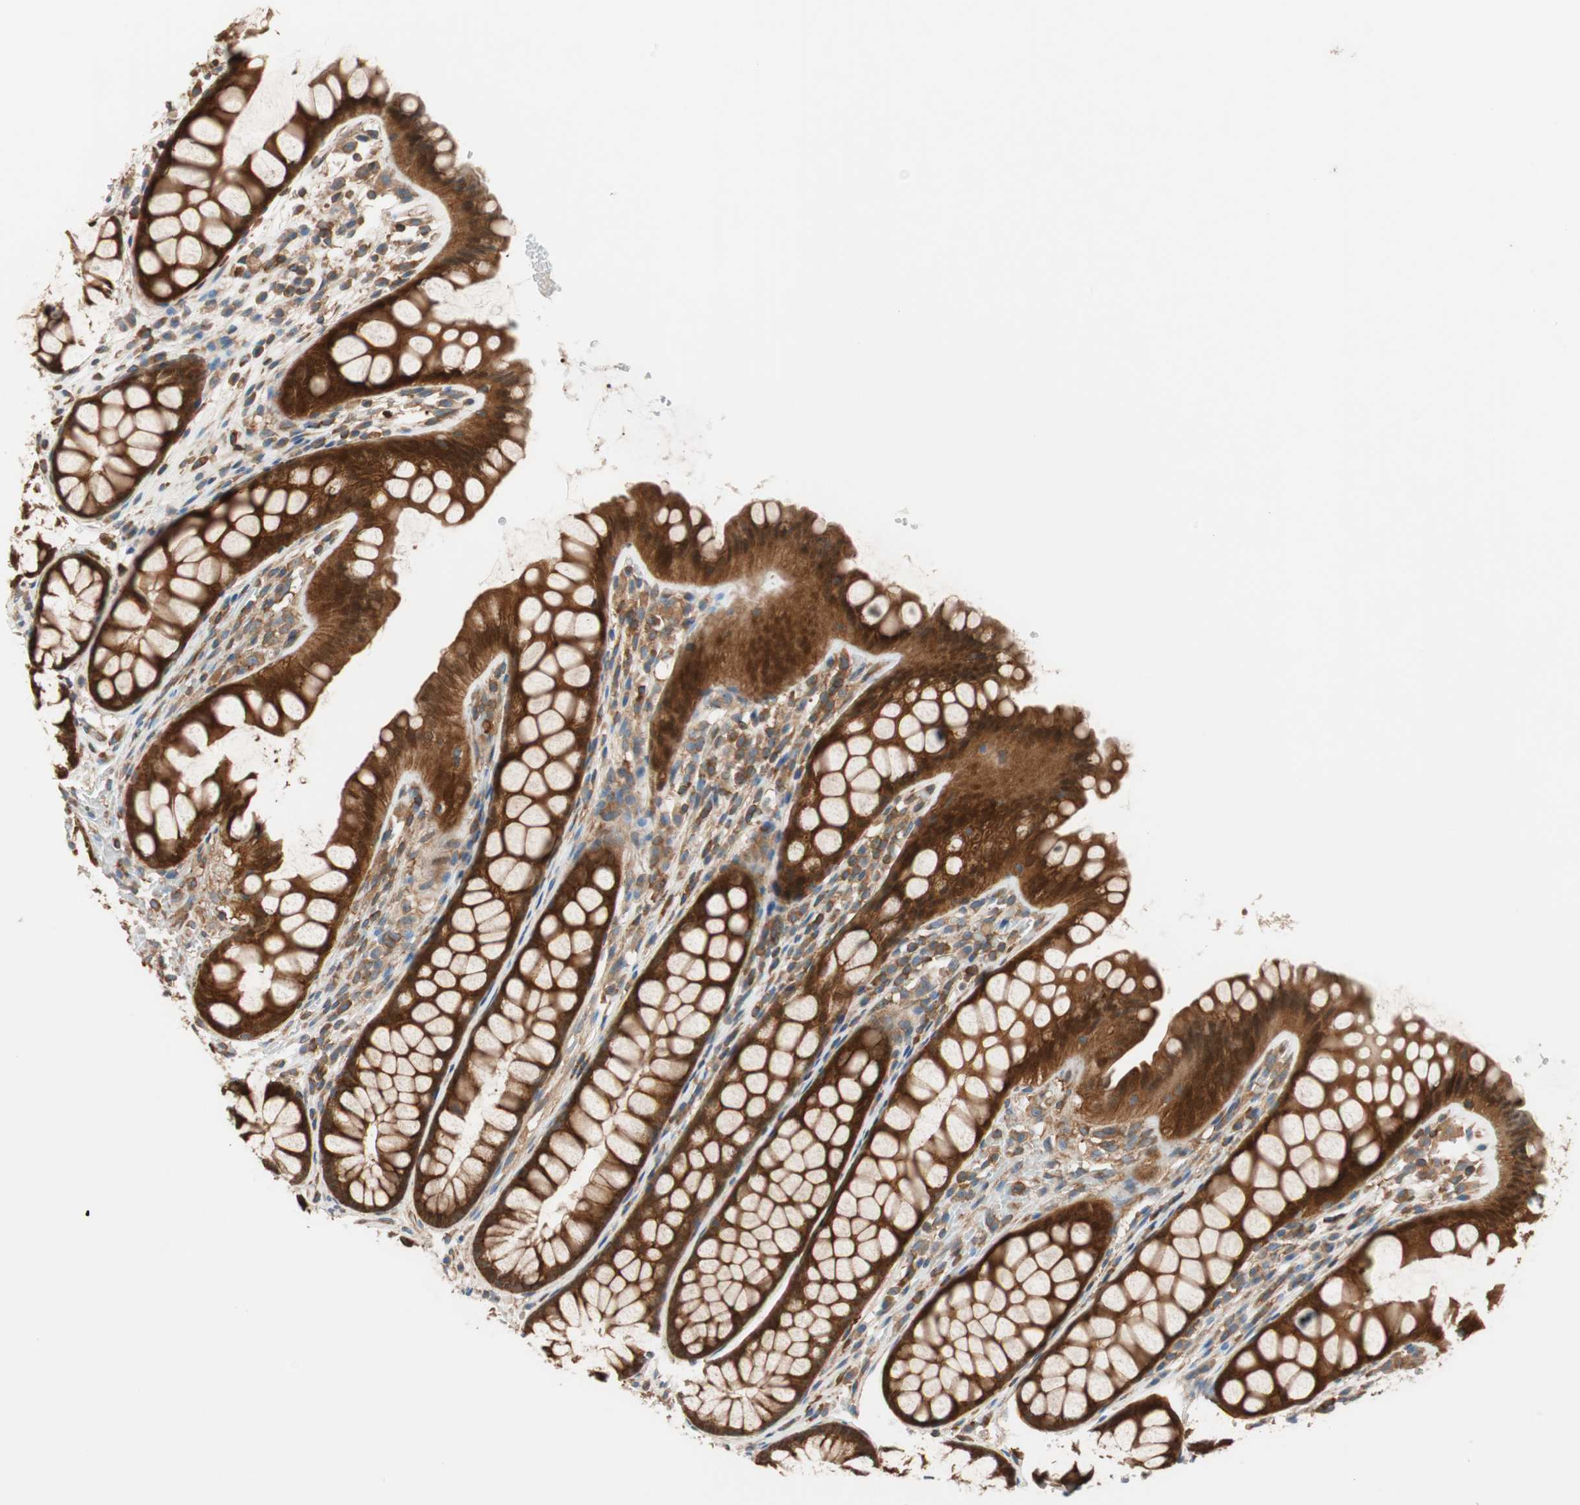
{"staining": {"intensity": "moderate", "quantity": ">75%", "location": "cytoplasmic/membranous"}, "tissue": "colon", "cell_type": "Endothelial cells", "image_type": "normal", "snomed": [{"axis": "morphology", "description": "Normal tissue, NOS"}, {"axis": "topography", "description": "Colon"}], "caption": "A high-resolution micrograph shows immunohistochemistry staining of normal colon, which reveals moderate cytoplasmic/membranous positivity in approximately >75% of endothelial cells.", "gene": "WASL", "patient": {"sex": "female", "age": 55}}